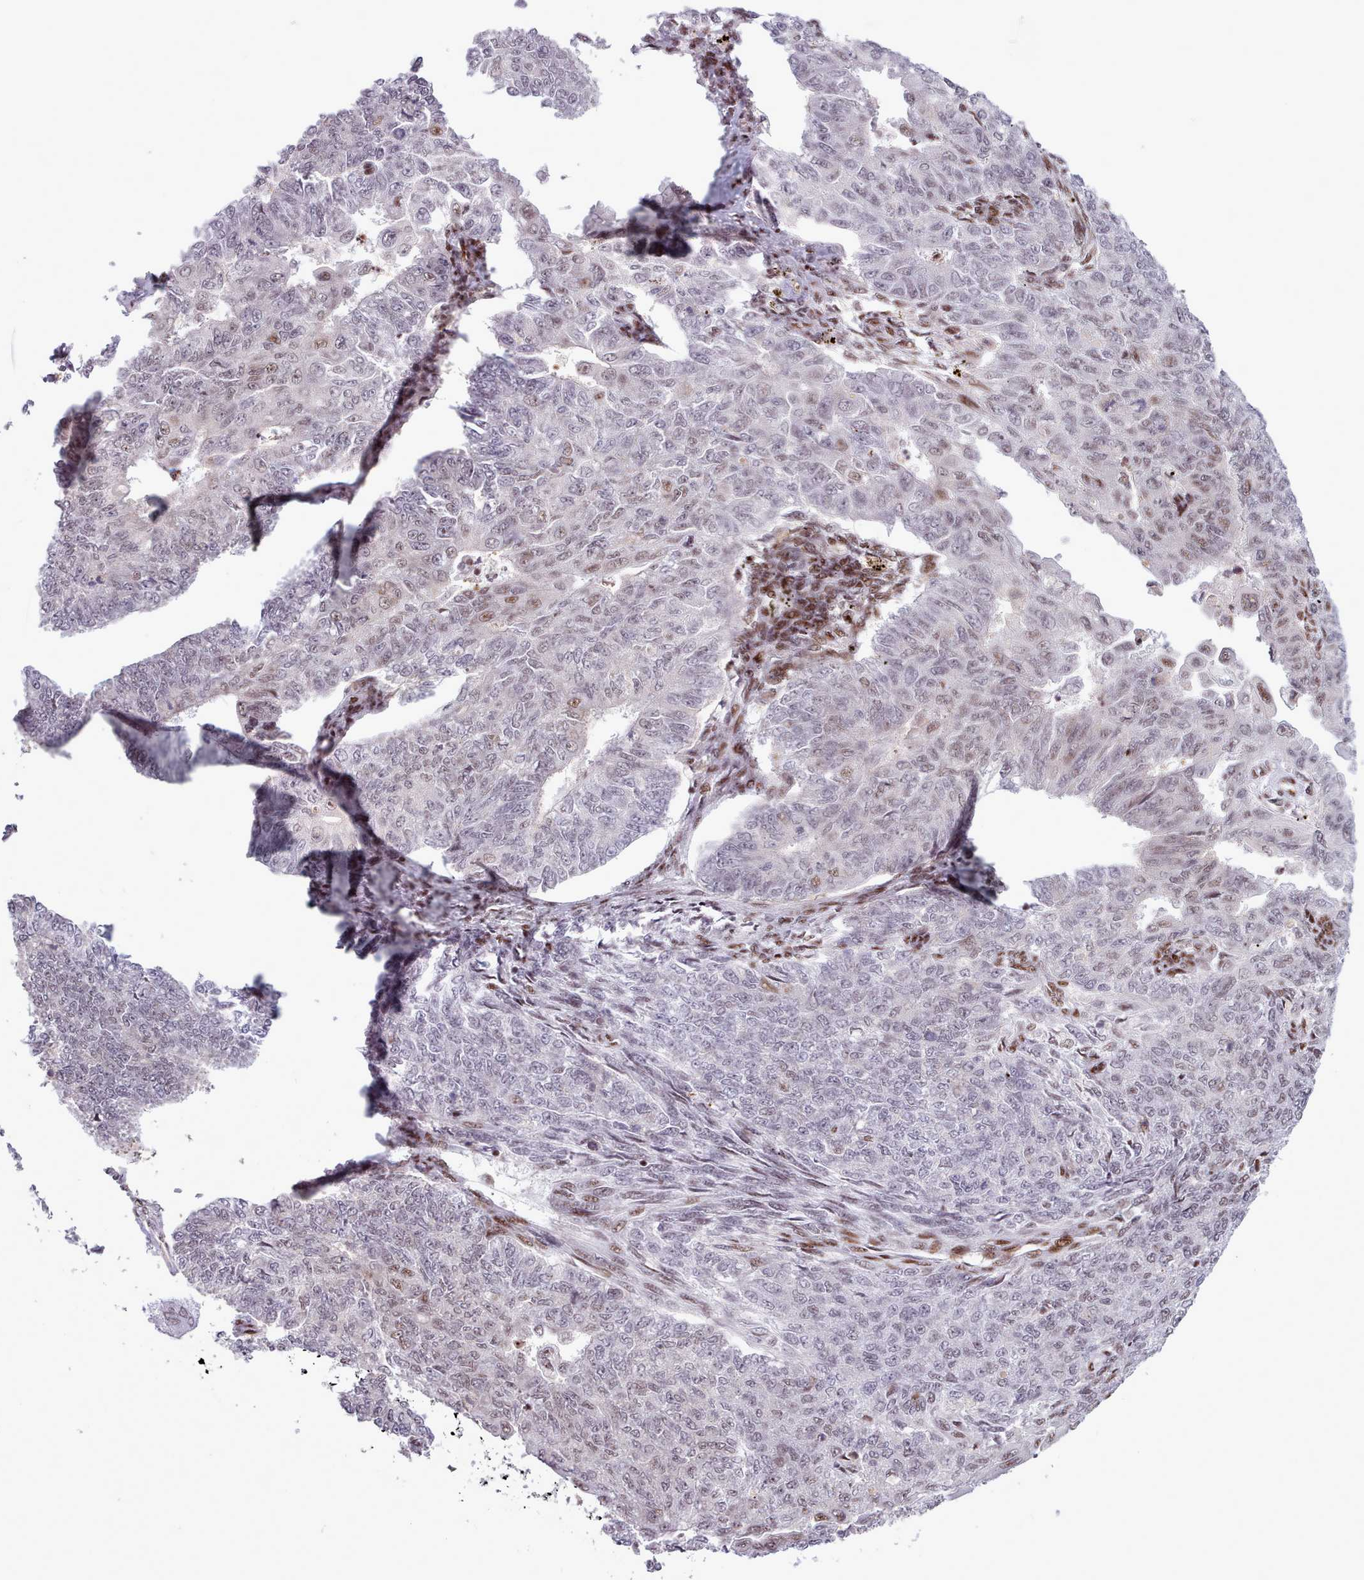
{"staining": {"intensity": "moderate", "quantity": "<25%", "location": "nuclear"}, "tissue": "endometrial cancer", "cell_type": "Tumor cells", "image_type": "cancer", "snomed": [{"axis": "morphology", "description": "Adenocarcinoma, NOS"}, {"axis": "topography", "description": "Endometrium"}], "caption": "IHC of endometrial cancer reveals low levels of moderate nuclear expression in approximately <25% of tumor cells.", "gene": "SRSF4", "patient": {"sex": "female", "age": 32}}